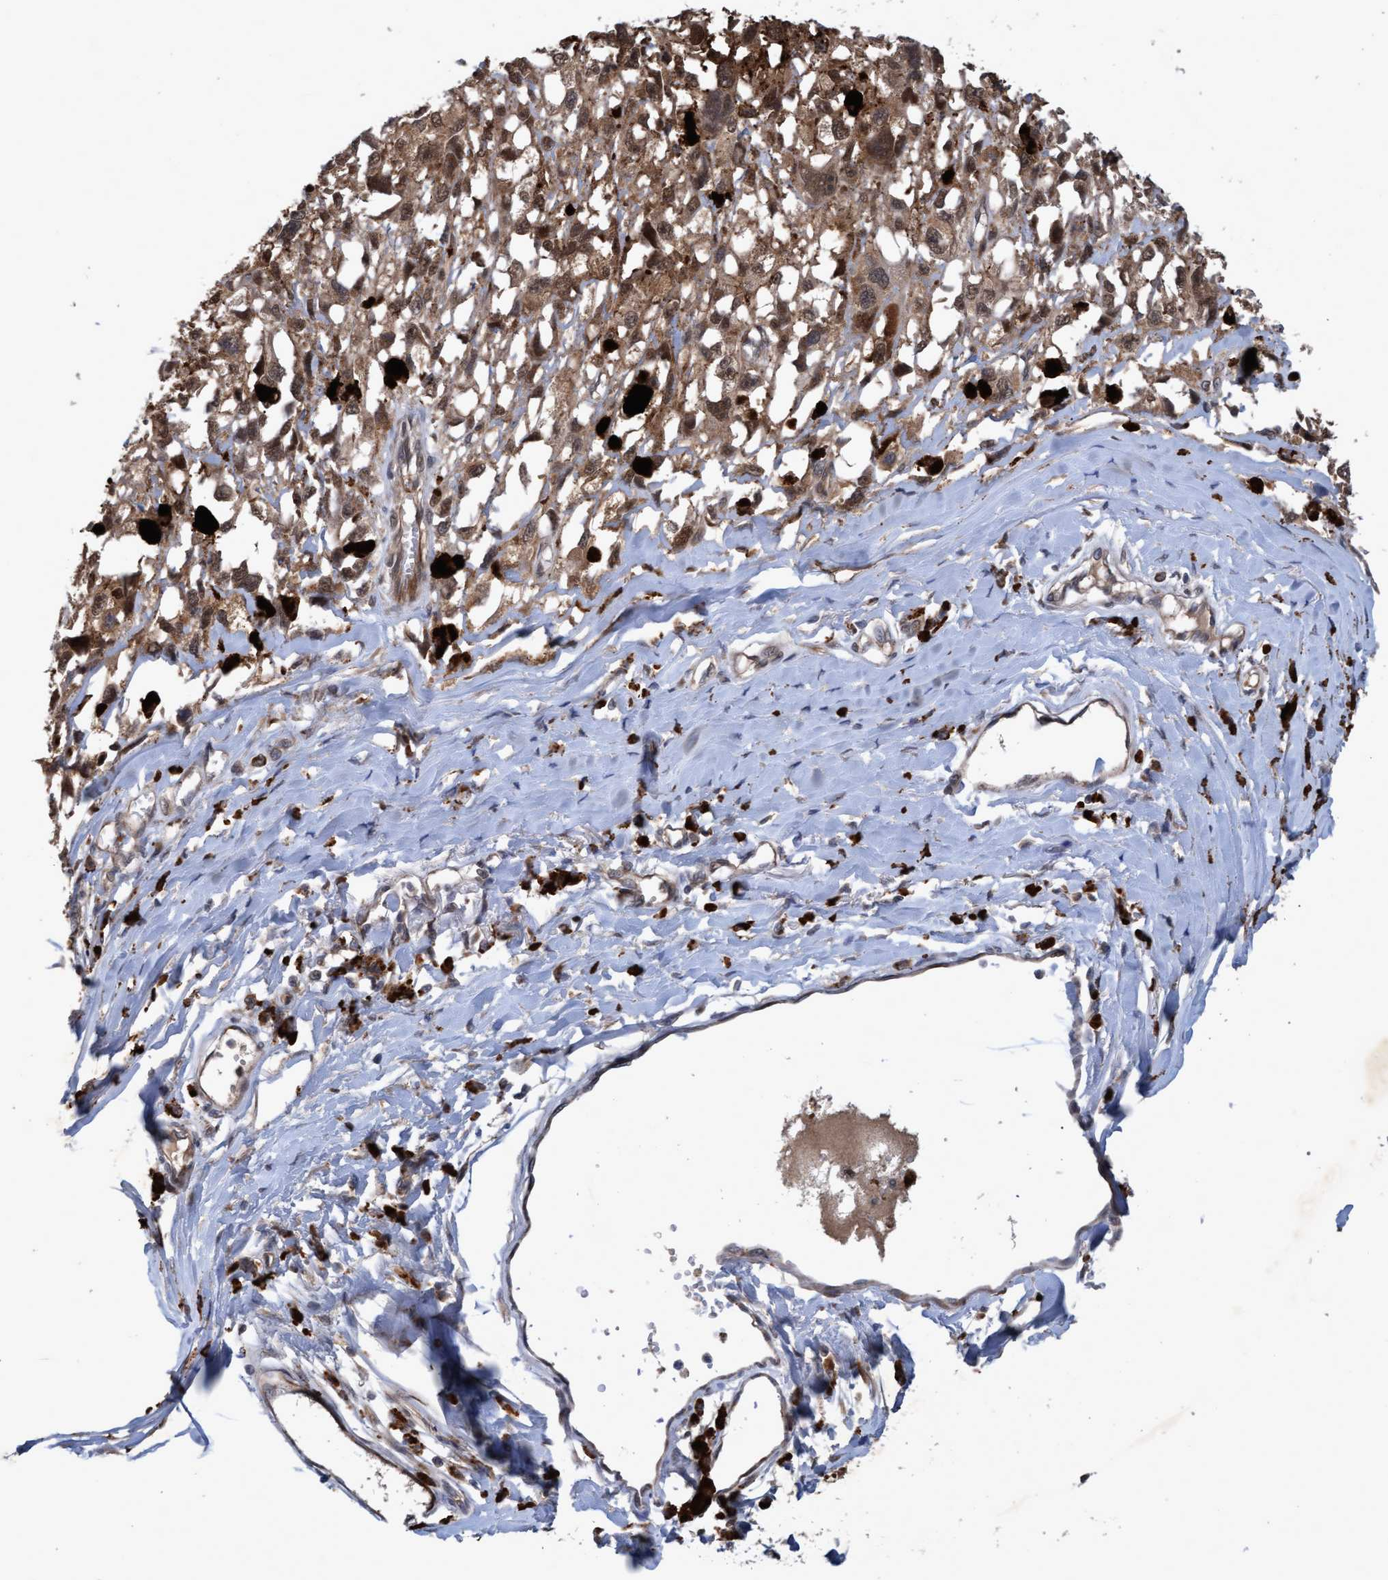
{"staining": {"intensity": "moderate", "quantity": ">75%", "location": "cytoplasmic/membranous,nuclear"}, "tissue": "melanoma", "cell_type": "Tumor cells", "image_type": "cancer", "snomed": [{"axis": "morphology", "description": "Malignant melanoma, Metastatic site"}, {"axis": "topography", "description": "Lymph node"}], "caption": "Immunohistochemical staining of malignant melanoma (metastatic site) exhibits moderate cytoplasmic/membranous and nuclear protein staining in about >75% of tumor cells.", "gene": "PSMB6", "patient": {"sex": "male", "age": 59}}